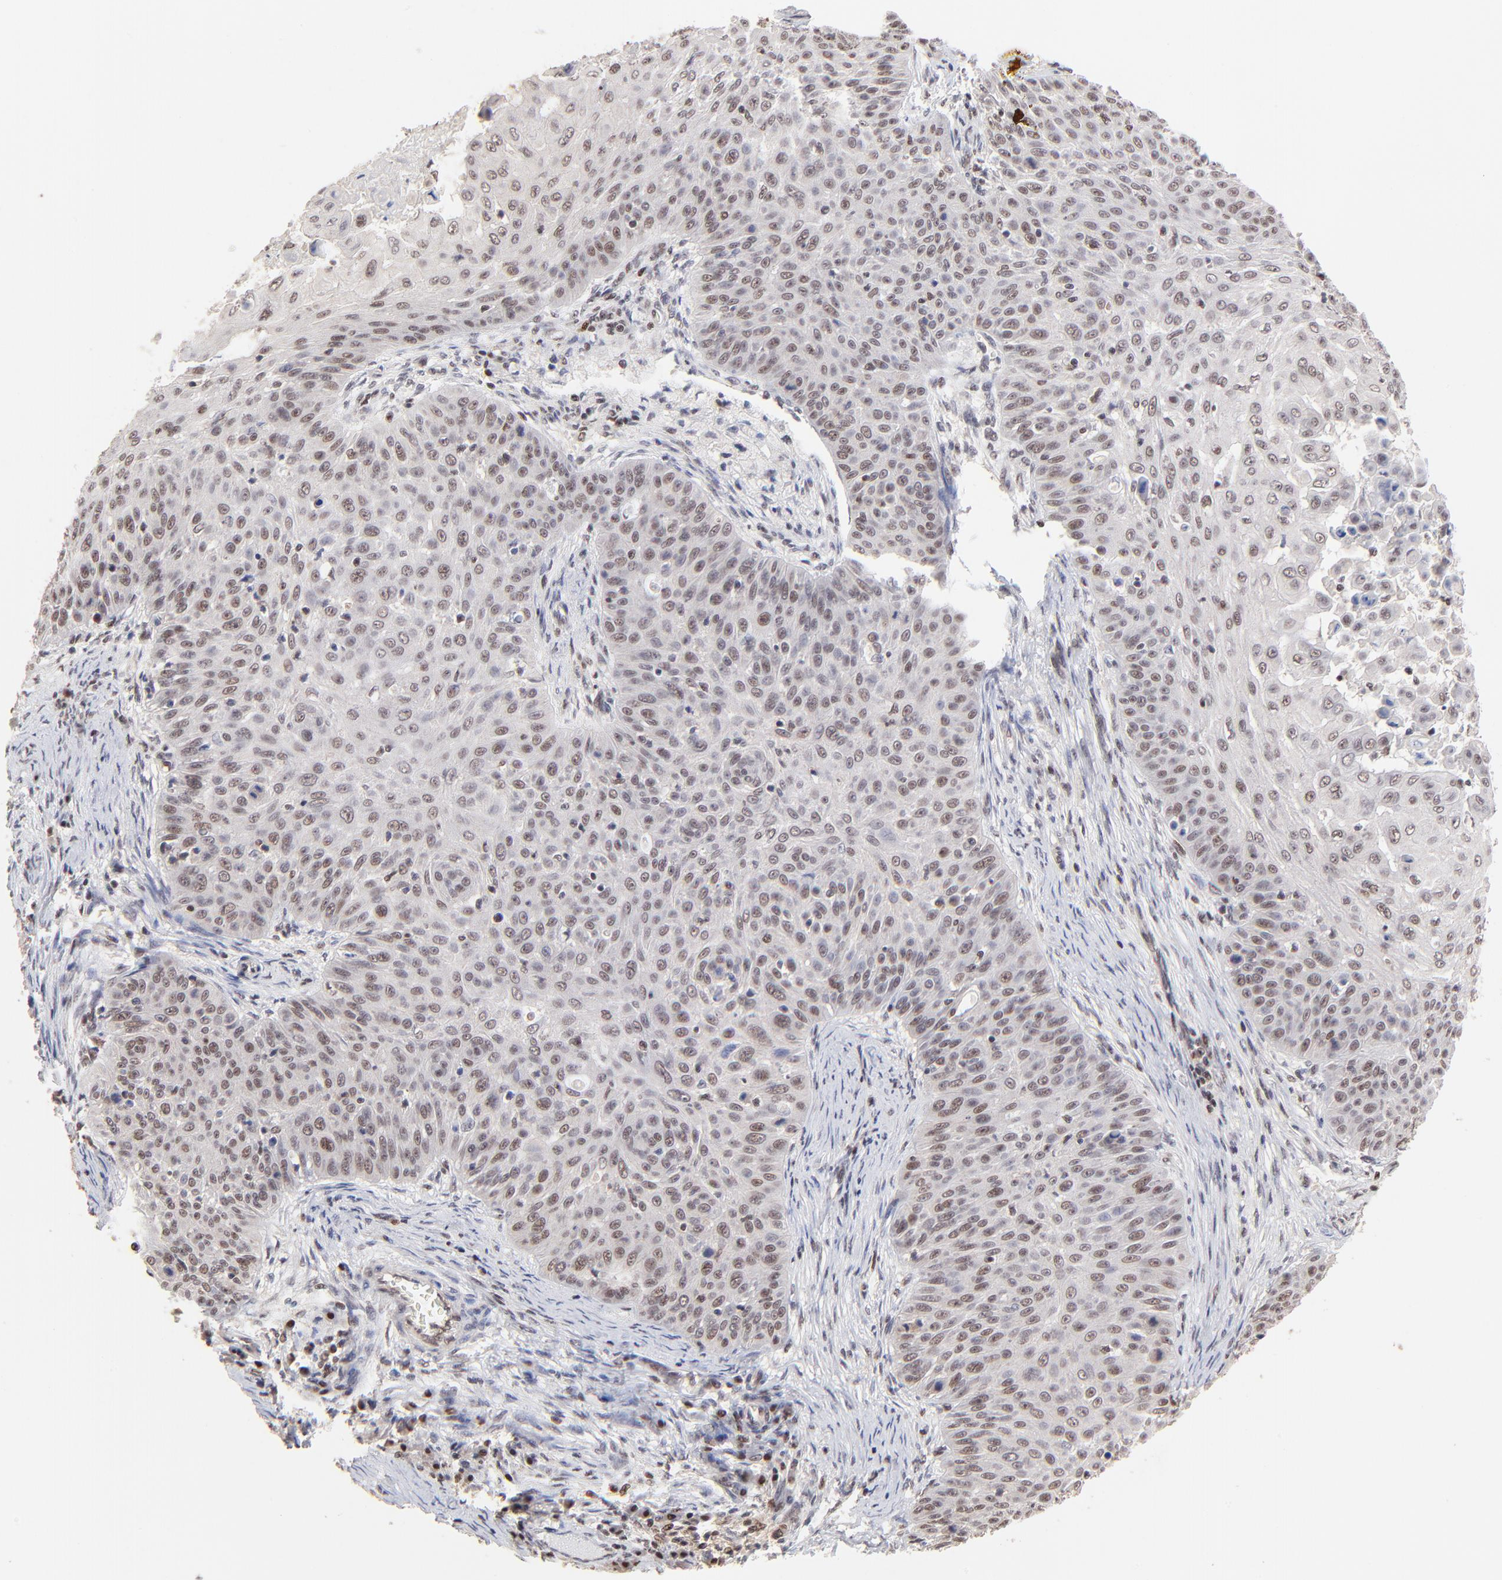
{"staining": {"intensity": "weak", "quantity": "25%-75%", "location": "nuclear"}, "tissue": "skin cancer", "cell_type": "Tumor cells", "image_type": "cancer", "snomed": [{"axis": "morphology", "description": "Squamous cell carcinoma, NOS"}, {"axis": "topography", "description": "Skin"}], "caption": "A brown stain shows weak nuclear staining of a protein in human squamous cell carcinoma (skin) tumor cells.", "gene": "DSN1", "patient": {"sex": "male", "age": 82}}